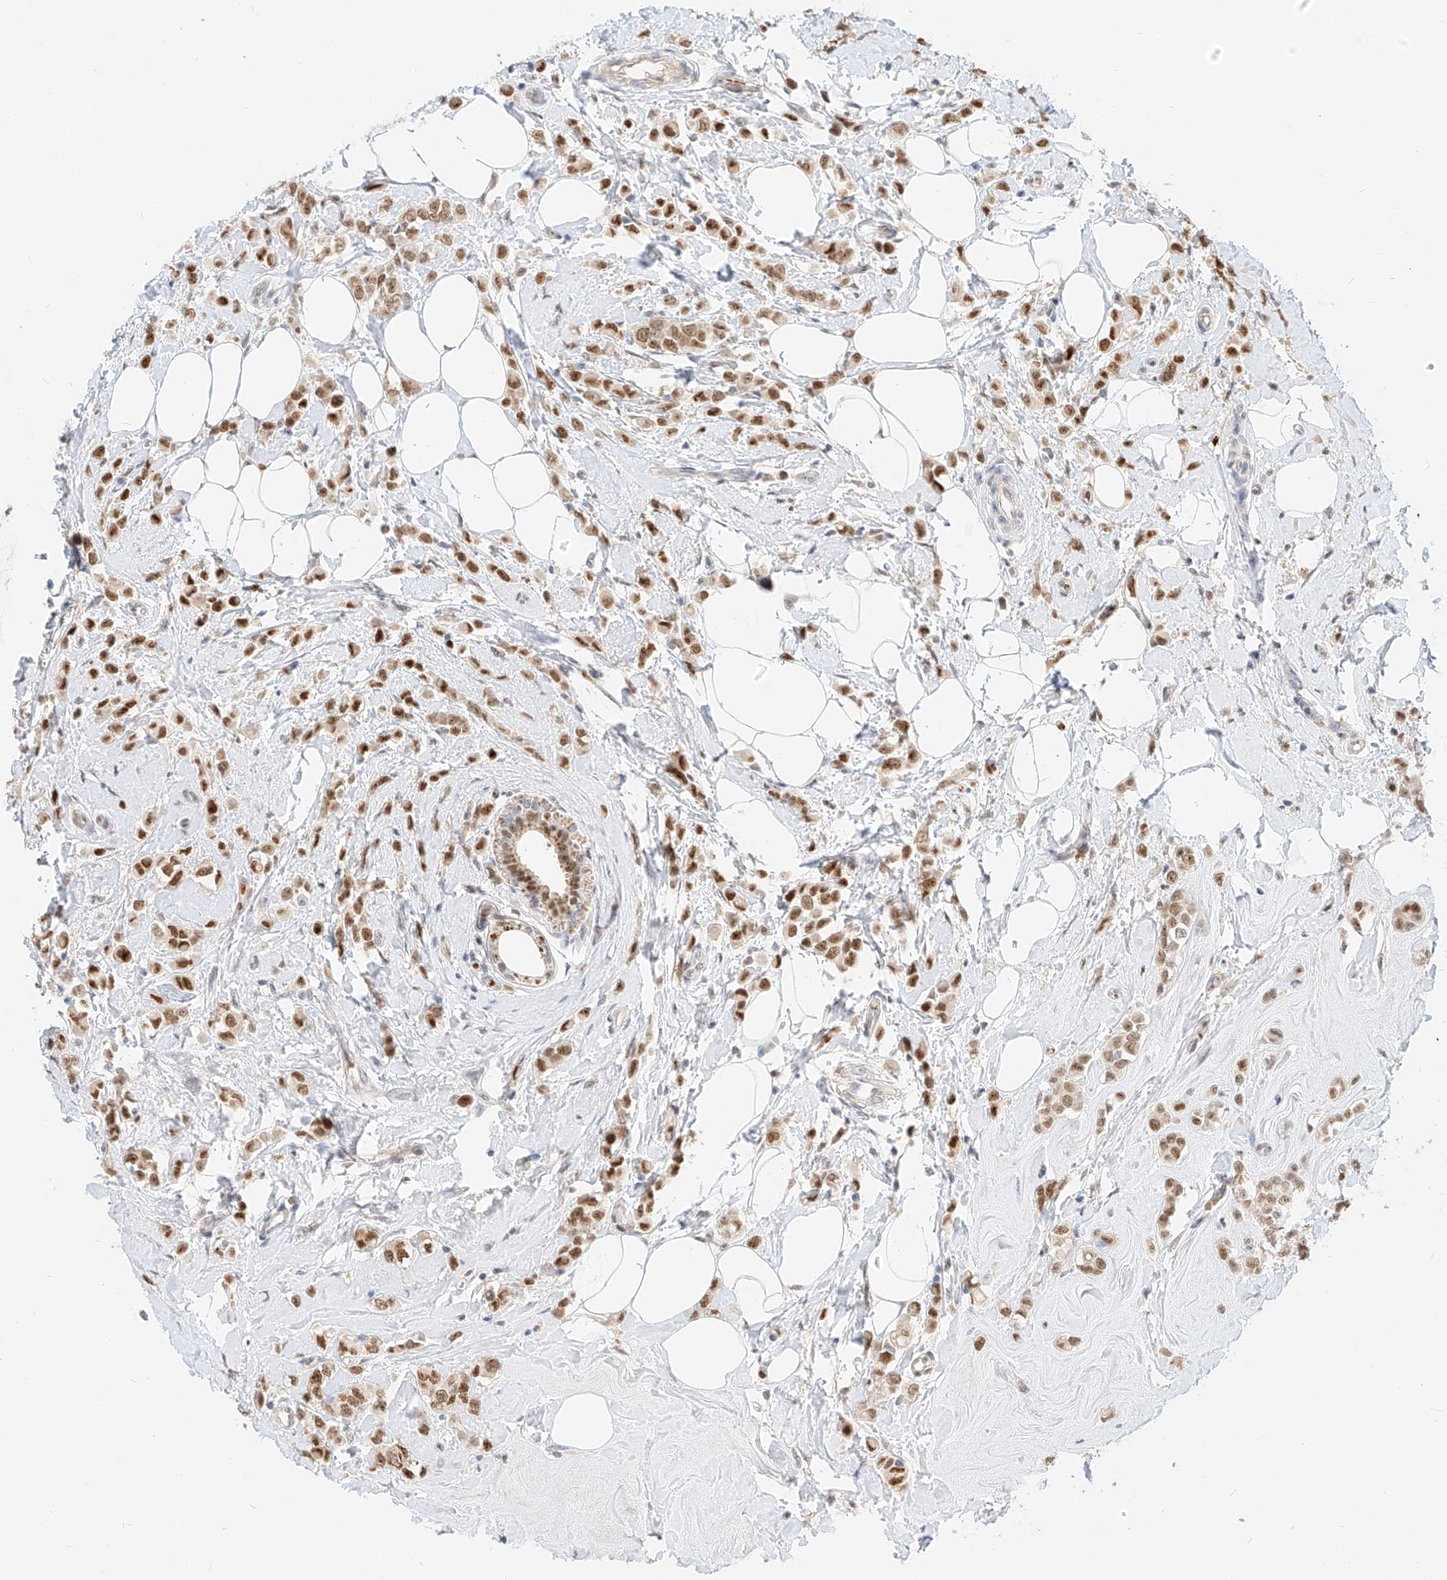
{"staining": {"intensity": "moderate", "quantity": ">75%", "location": "nuclear"}, "tissue": "breast cancer", "cell_type": "Tumor cells", "image_type": "cancer", "snomed": [{"axis": "morphology", "description": "Lobular carcinoma"}, {"axis": "topography", "description": "Breast"}], "caption": "Immunohistochemistry of human breast cancer (lobular carcinoma) exhibits medium levels of moderate nuclear expression in approximately >75% of tumor cells.", "gene": "CBX8", "patient": {"sex": "female", "age": 47}}